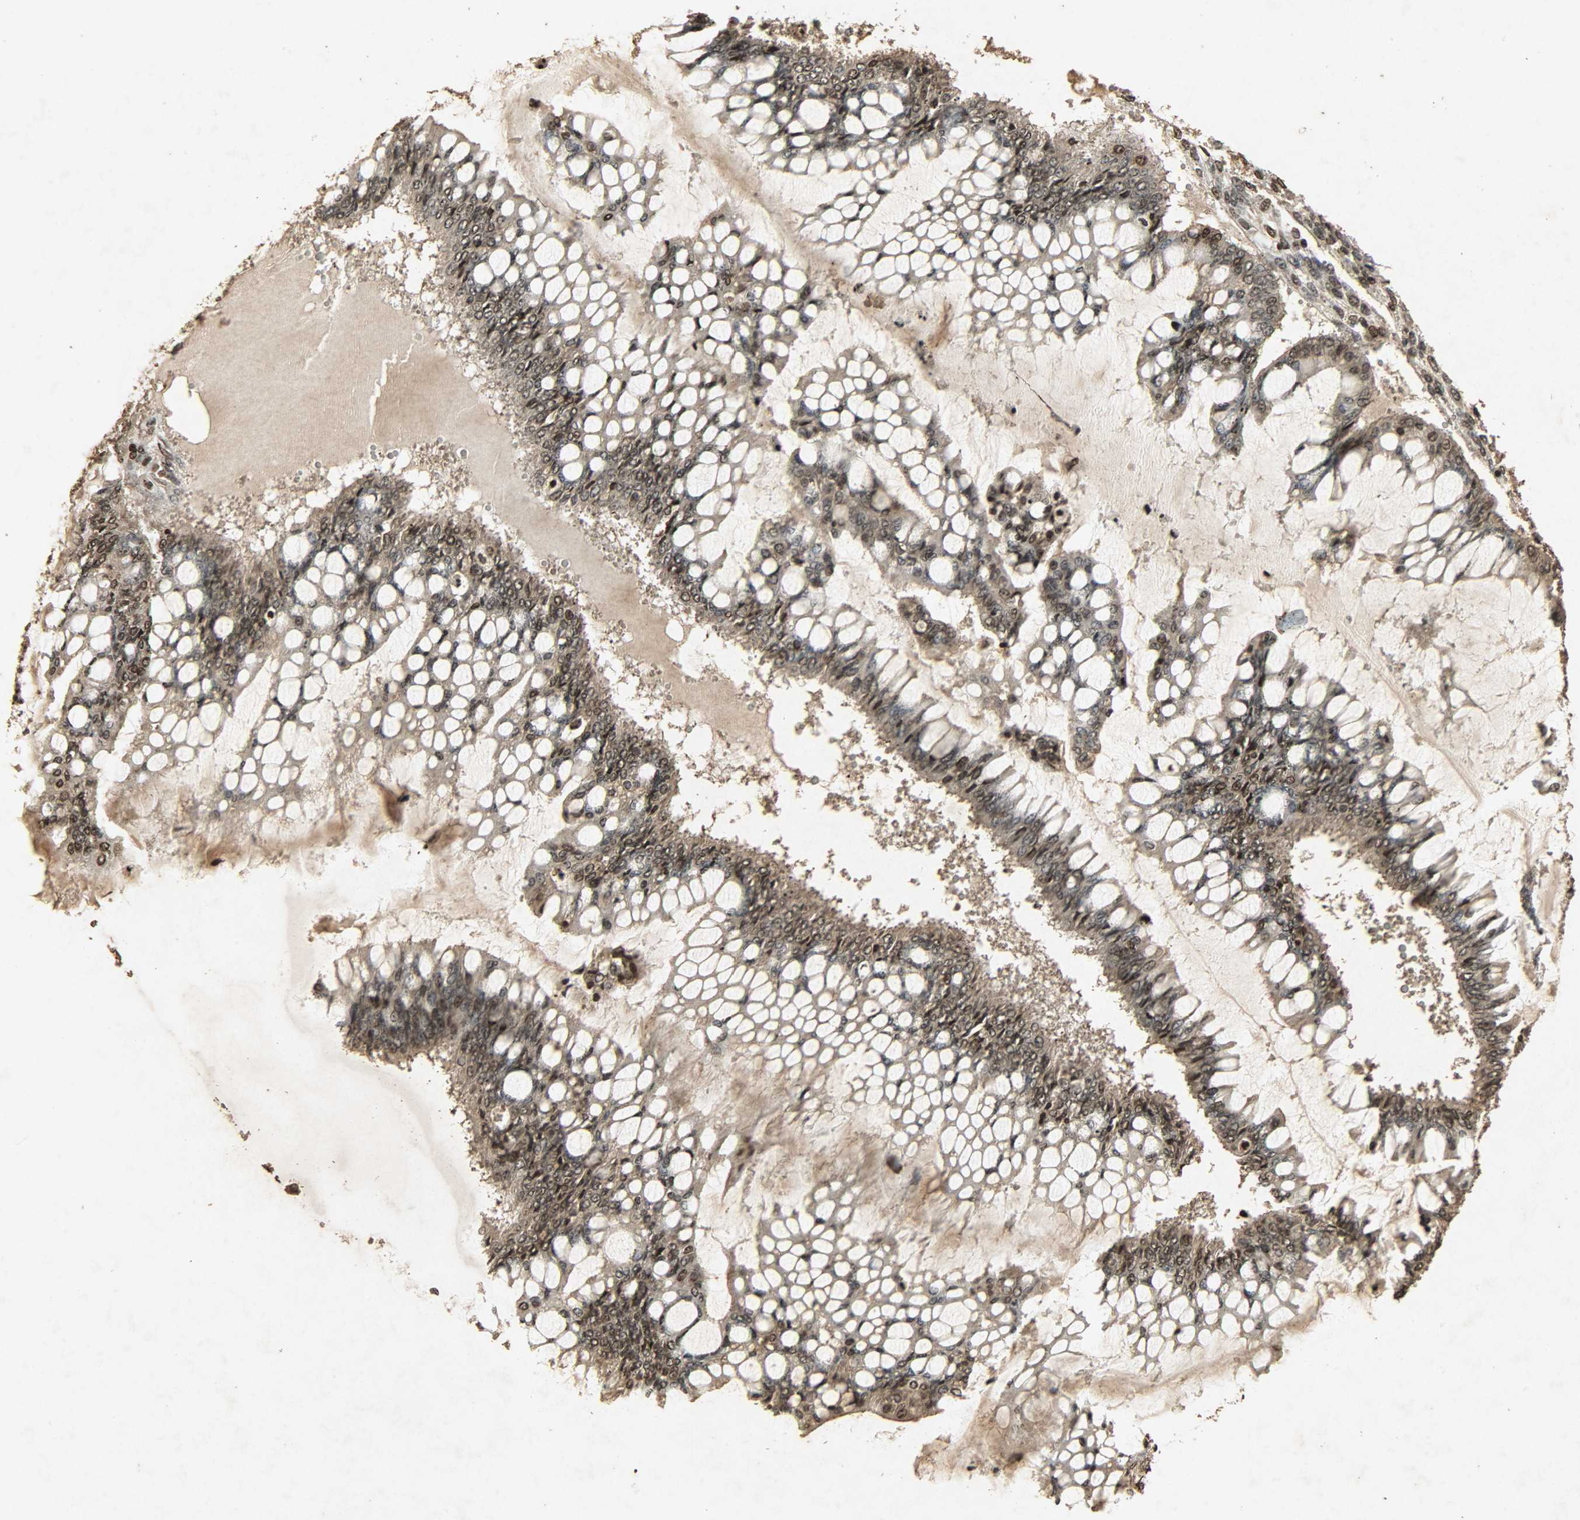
{"staining": {"intensity": "strong", "quantity": ">75%", "location": "cytoplasmic/membranous,nuclear"}, "tissue": "ovarian cancer", "cell_type": "Tumor cells", "image_type": "cancer", "snomed": [{"axis": "morphology", "description": "Cystadenocarcinoma, mucinous, NOS"}, {"axis": "topography", "description": "Ovary"}], "caption": "Immunohistochemical staining of mucinous cystadenocarcinoma (ovarian) reveals strong cytoplasmic/membranous and nuclear protein staining in approximately >75% of tumor cells.", "gene": "PPP3R1", "patient": {"sex": "female", "age": 73}}